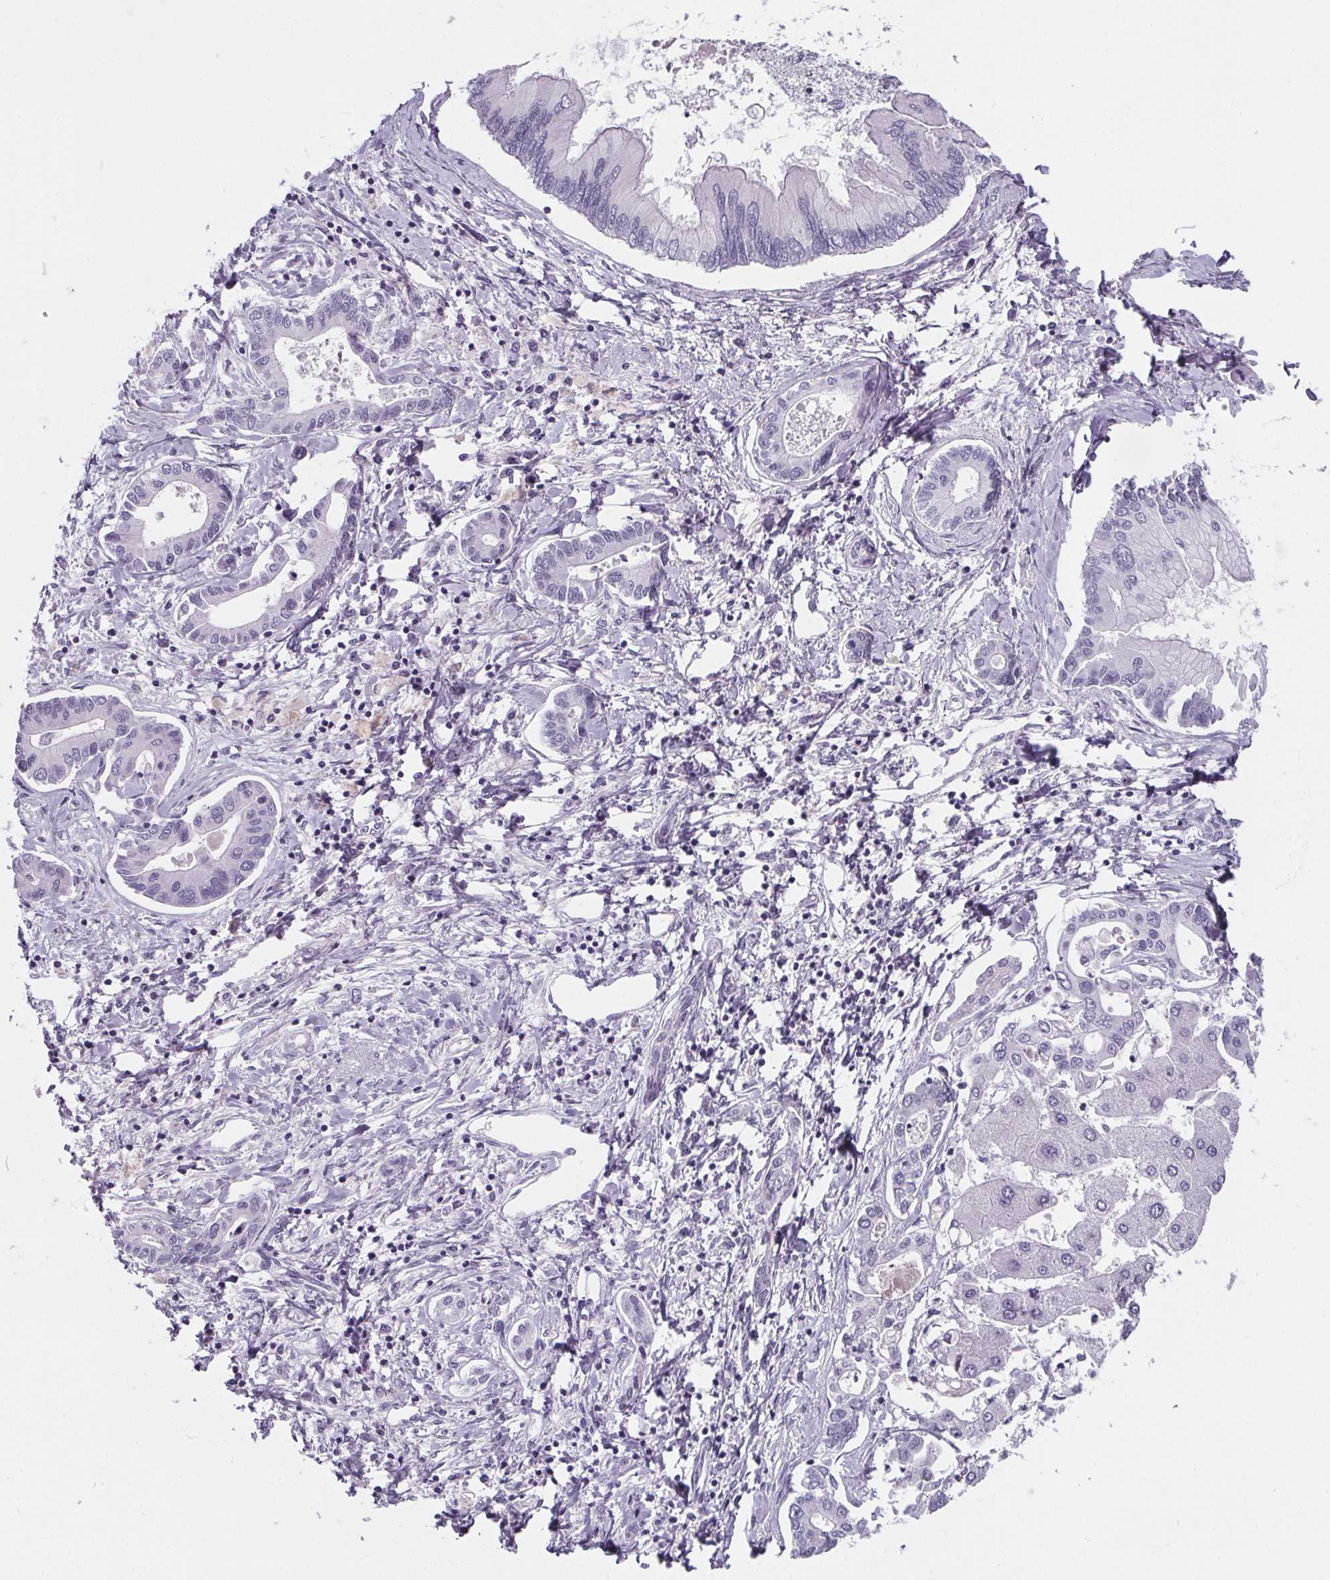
{"staining": {"intensity": "negative", "quantity": "none", "location": "none"}, "tissue": "liver cancer", "cell_type": "Tumor cells", "image_type": "cancer", "snomed": [{"axis": "morphology", "description": "Cholangiocarcinoma"}, {"axis": "topography", "description": "Liver"}], "caption": "This is an immunohistochemistry (IHC) micrograph of cholangiocarcinoma (liver). There is no expression in tumor cells.", "gene": "ADRB1", "patient": {"sex": "male", "age": 66}}